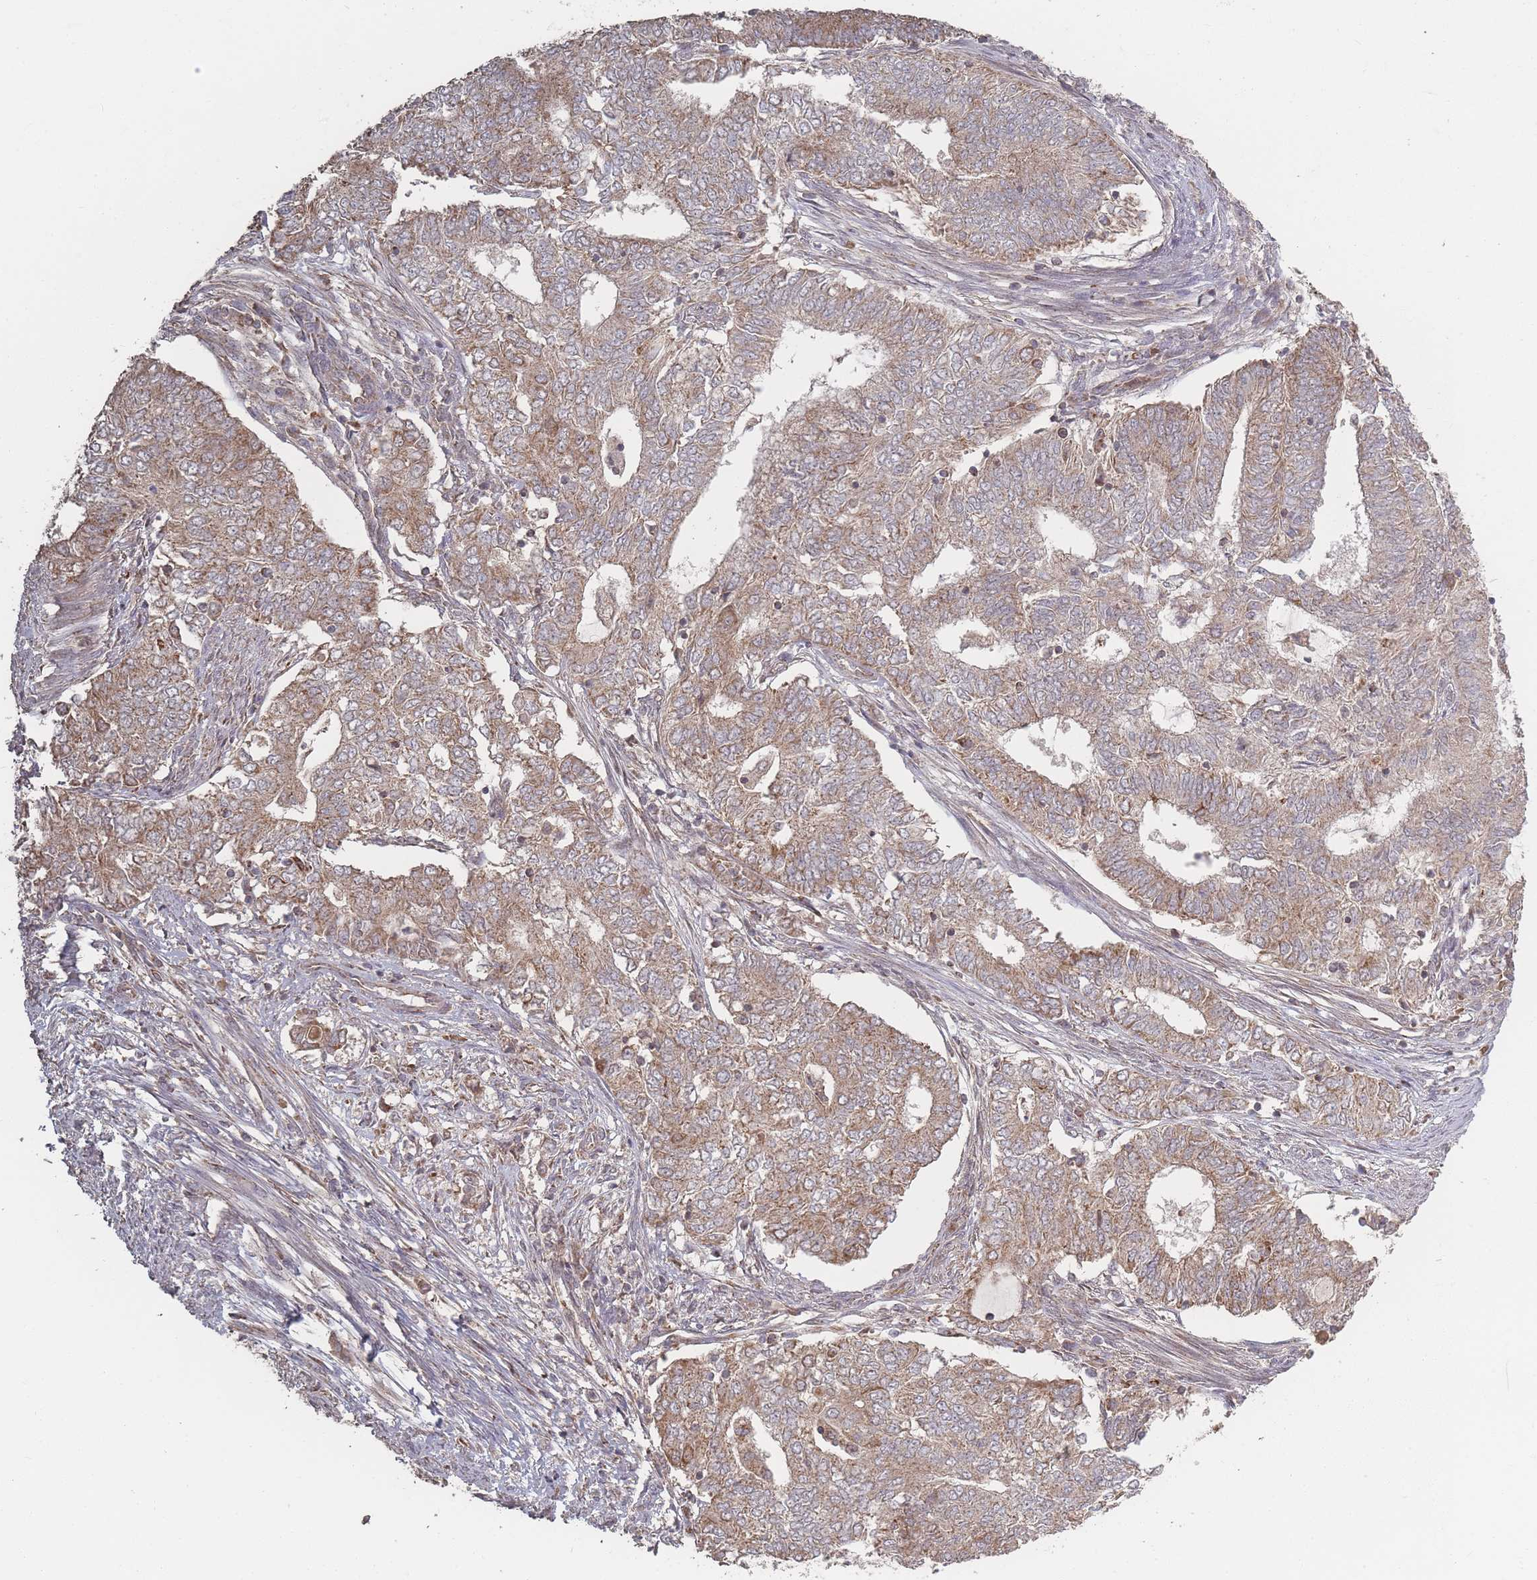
{"staining": {"intensity": "moderate", "quantity": ">75%", "location": "cytoplasmic/membranous"}, "tissue": "endometrial cancer", "cell_type": "Tumor cells", "image_type": "cancer", "snomed": [{"axis": "morphology", "description": "Adenocarcinoma, NOS"}, {"axis": "topography", "description": "Endometrium"}], "caption": "Immunohistochemistry (IHC) micrograph of neoplastic tissue: adenocarcinoma (endometrial) stained using immunohistochemistry (IHC) exhibits medium levels of moderate protein expression localized specifically in the cytoplasmic/membranous of tumor cells, appearing as a cytoplasmic/membranous brown color.", "gene": "LYRM7", "patient": {"sex": "female", "age": 62}}